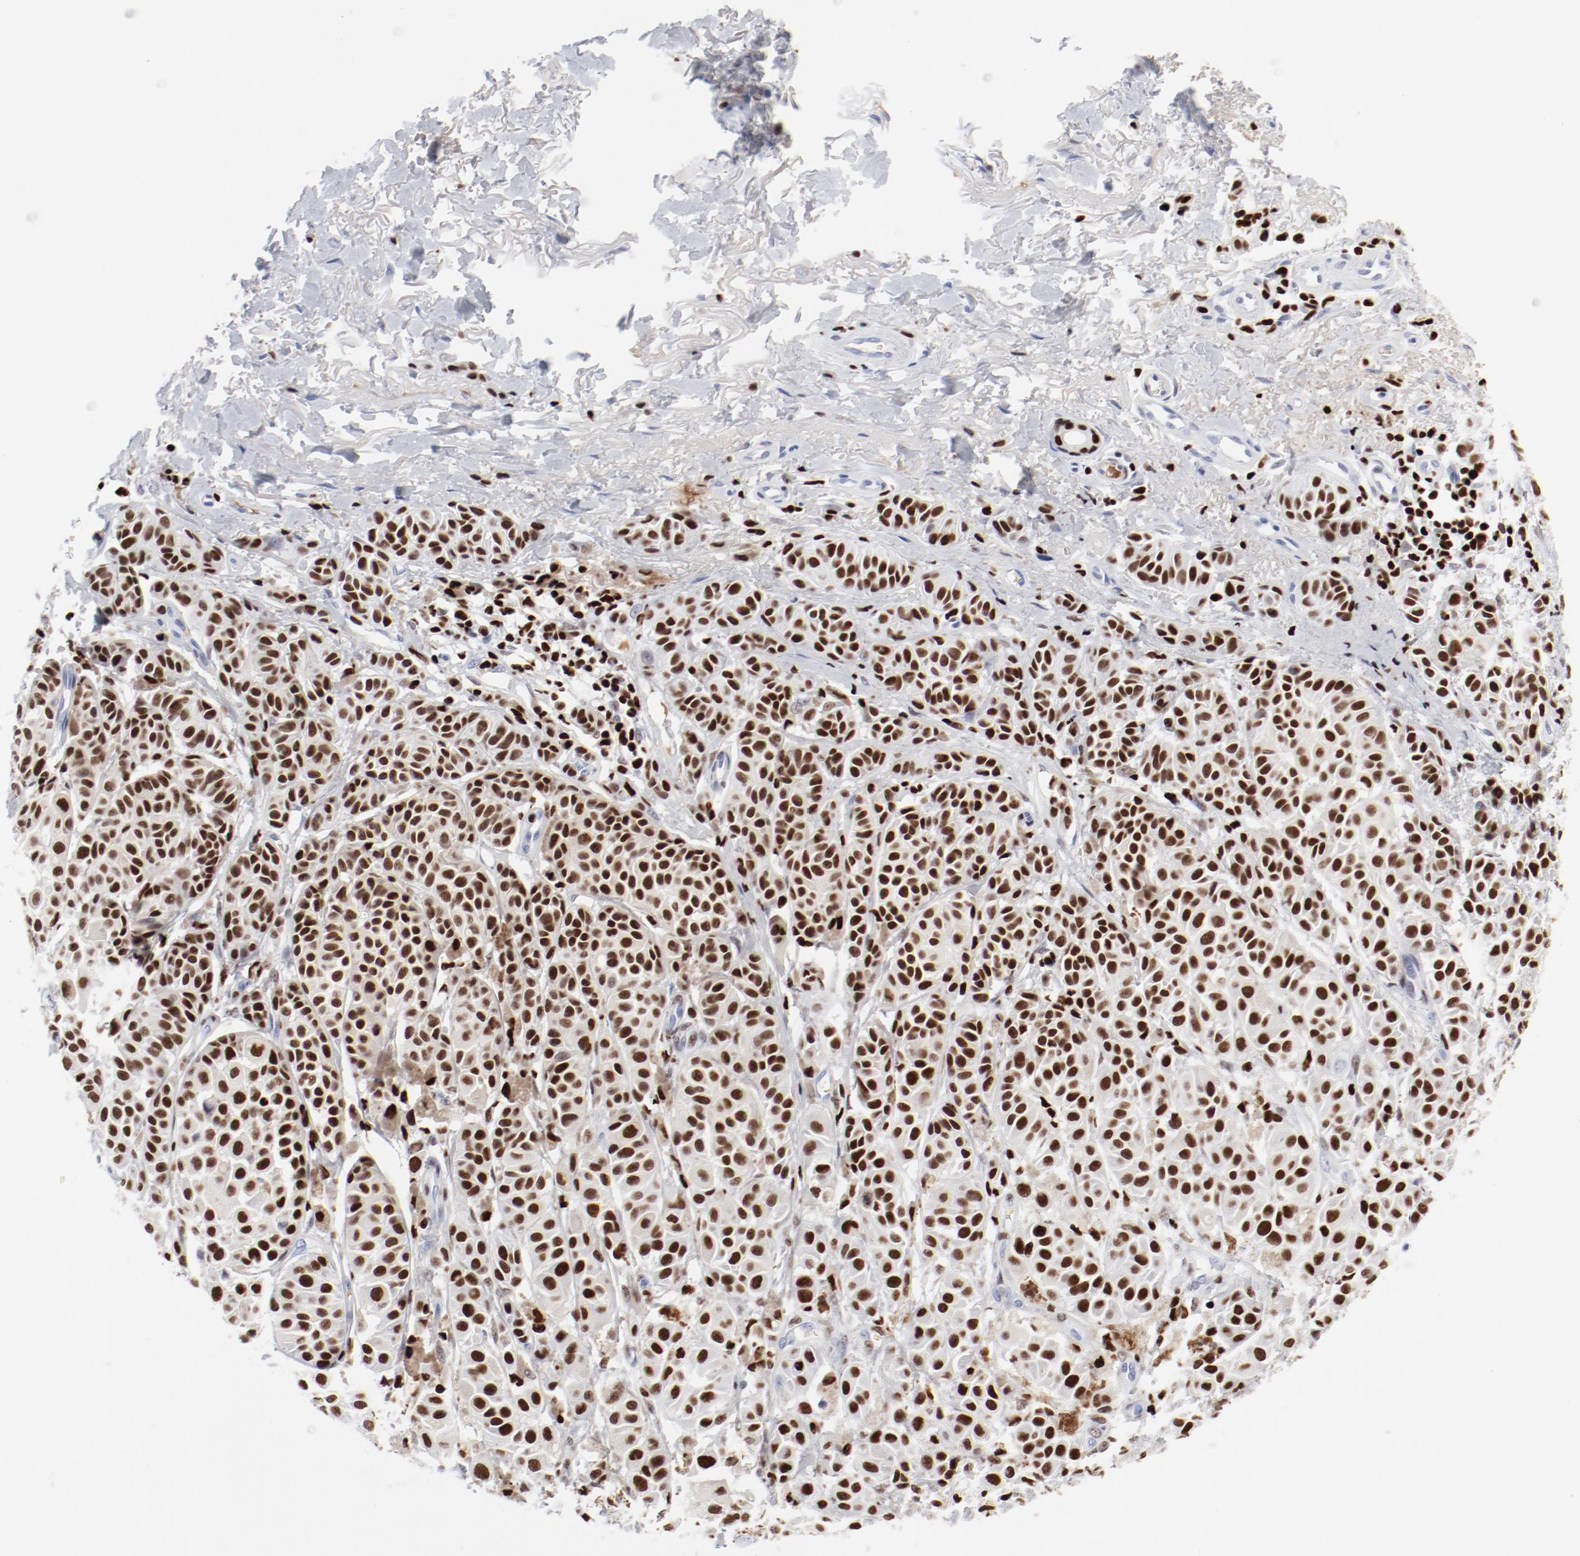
{"staining": {"intensity": "strong", "quantity": ">75%", "location": "nuclear"}, "tissue": "melanoma", "cell_type": "Tumor cells", "image_type": "cancer", "snomed": [{"axis": "morphology", "description": "Malignant melanoma, NOS"}, {"axis": "topography", "description": "Skin"}], "caption": "This is an image of immunohistochemistry staining of malignant melanoma, which shows strong expression in the nuclear of tumor cells.", "gene": "SMARCC2", "patient": {"sex": "male", "age": 76}}